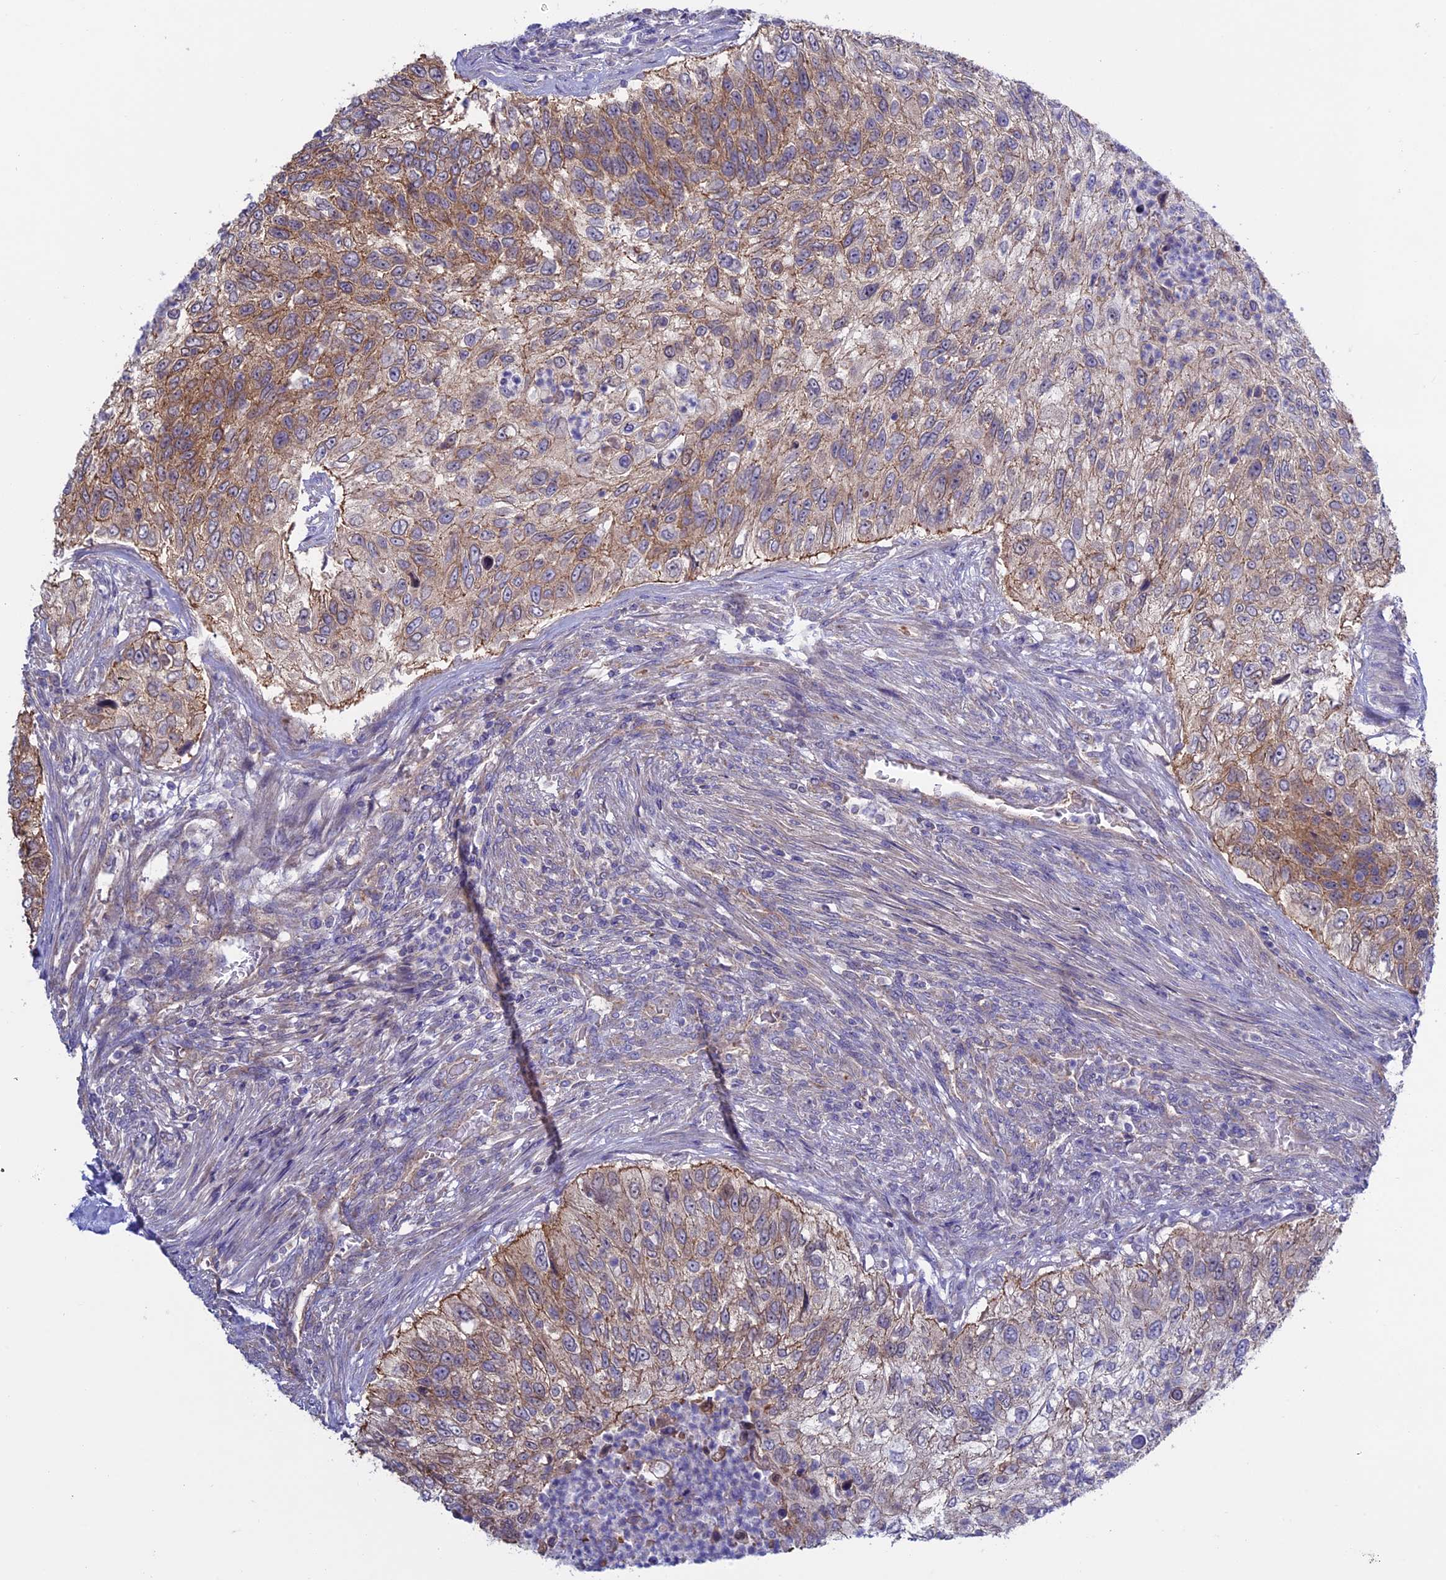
{"staining": {"intensity": "moderate", "quantity": ">75%", "location": "cytoplasmic/membranous"}, "tissue": "urothelial cancer", "cell_type": "Tumor cells", "image_type": "cancer", "snomed": [{"axis": "morphology", "description": "Urothelial carcinoma, High grade"}, {"axis": "topography", "description": "Urinary bladder"}], "caption": "This is an image of immunohistochemistry staining of urothelial carcinoma (high-grade), which shows moderate expression in the cytoplasmic/membranous of tumor cells.", "gene": "ETFDH", "patient": {"sex": "female", "age": 60}}